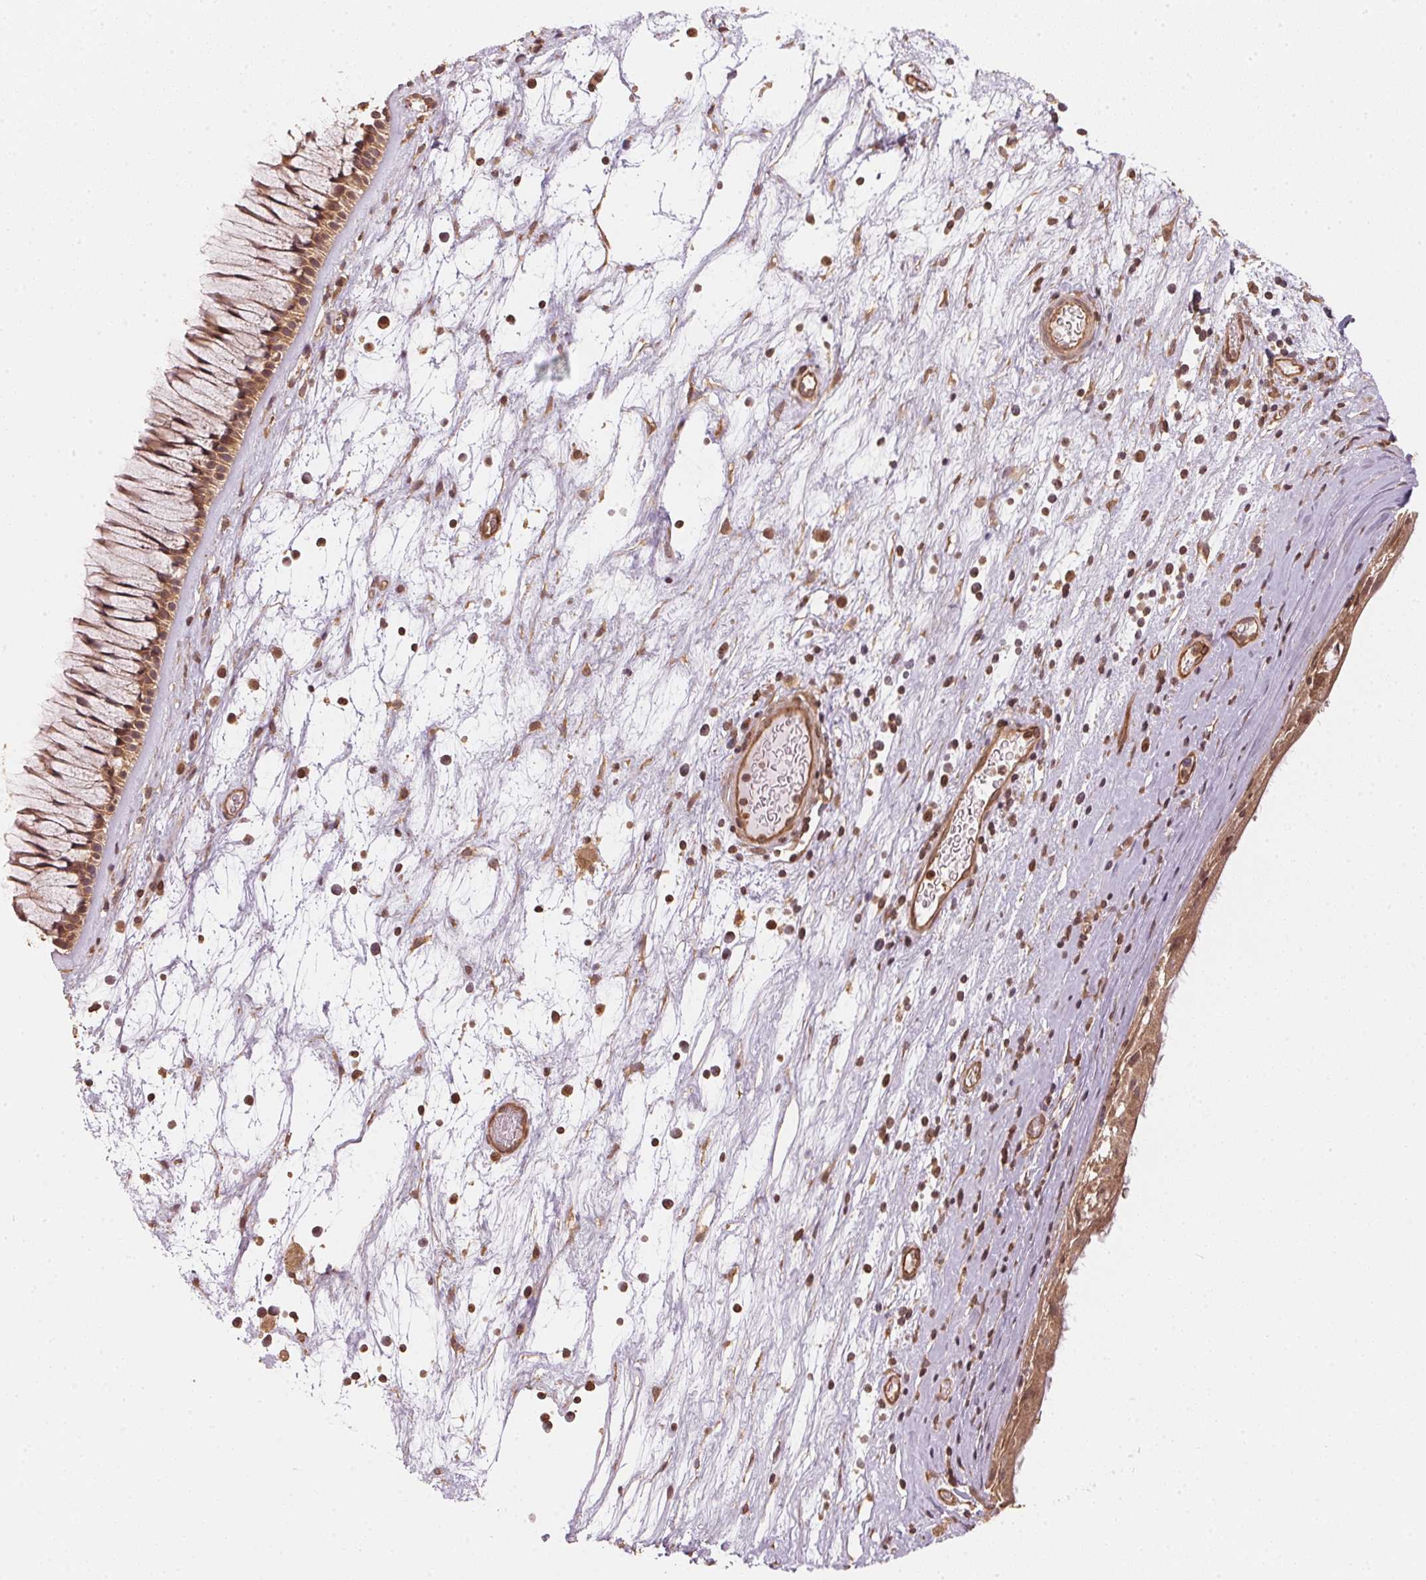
{"staining": {"intensity": "moderate", "quantity": ">75%", "location": "cytoplasmic/membranous"}, "tissue": "nasopharynx", "cell_type": "Respiratory epithelial cells", "image_type": "normal", "snomed": [{"axis": "morphology", "description": "Normal tissue, NOS"}, {"axis": "topography", "description": "Nasopharynx"}], "caption": "High-magnification brightfield microscopy of unremarkable nasopharynx stained with DAB (brown) and counterstained with hematoxylin (blue). respiratory epithelial cells exhibit moderate cytoplasmic/membranous positivity is appreciated in about>75% of cells.", "gene": "STRN4", "patient": {"sex": "male", "age": 74}}